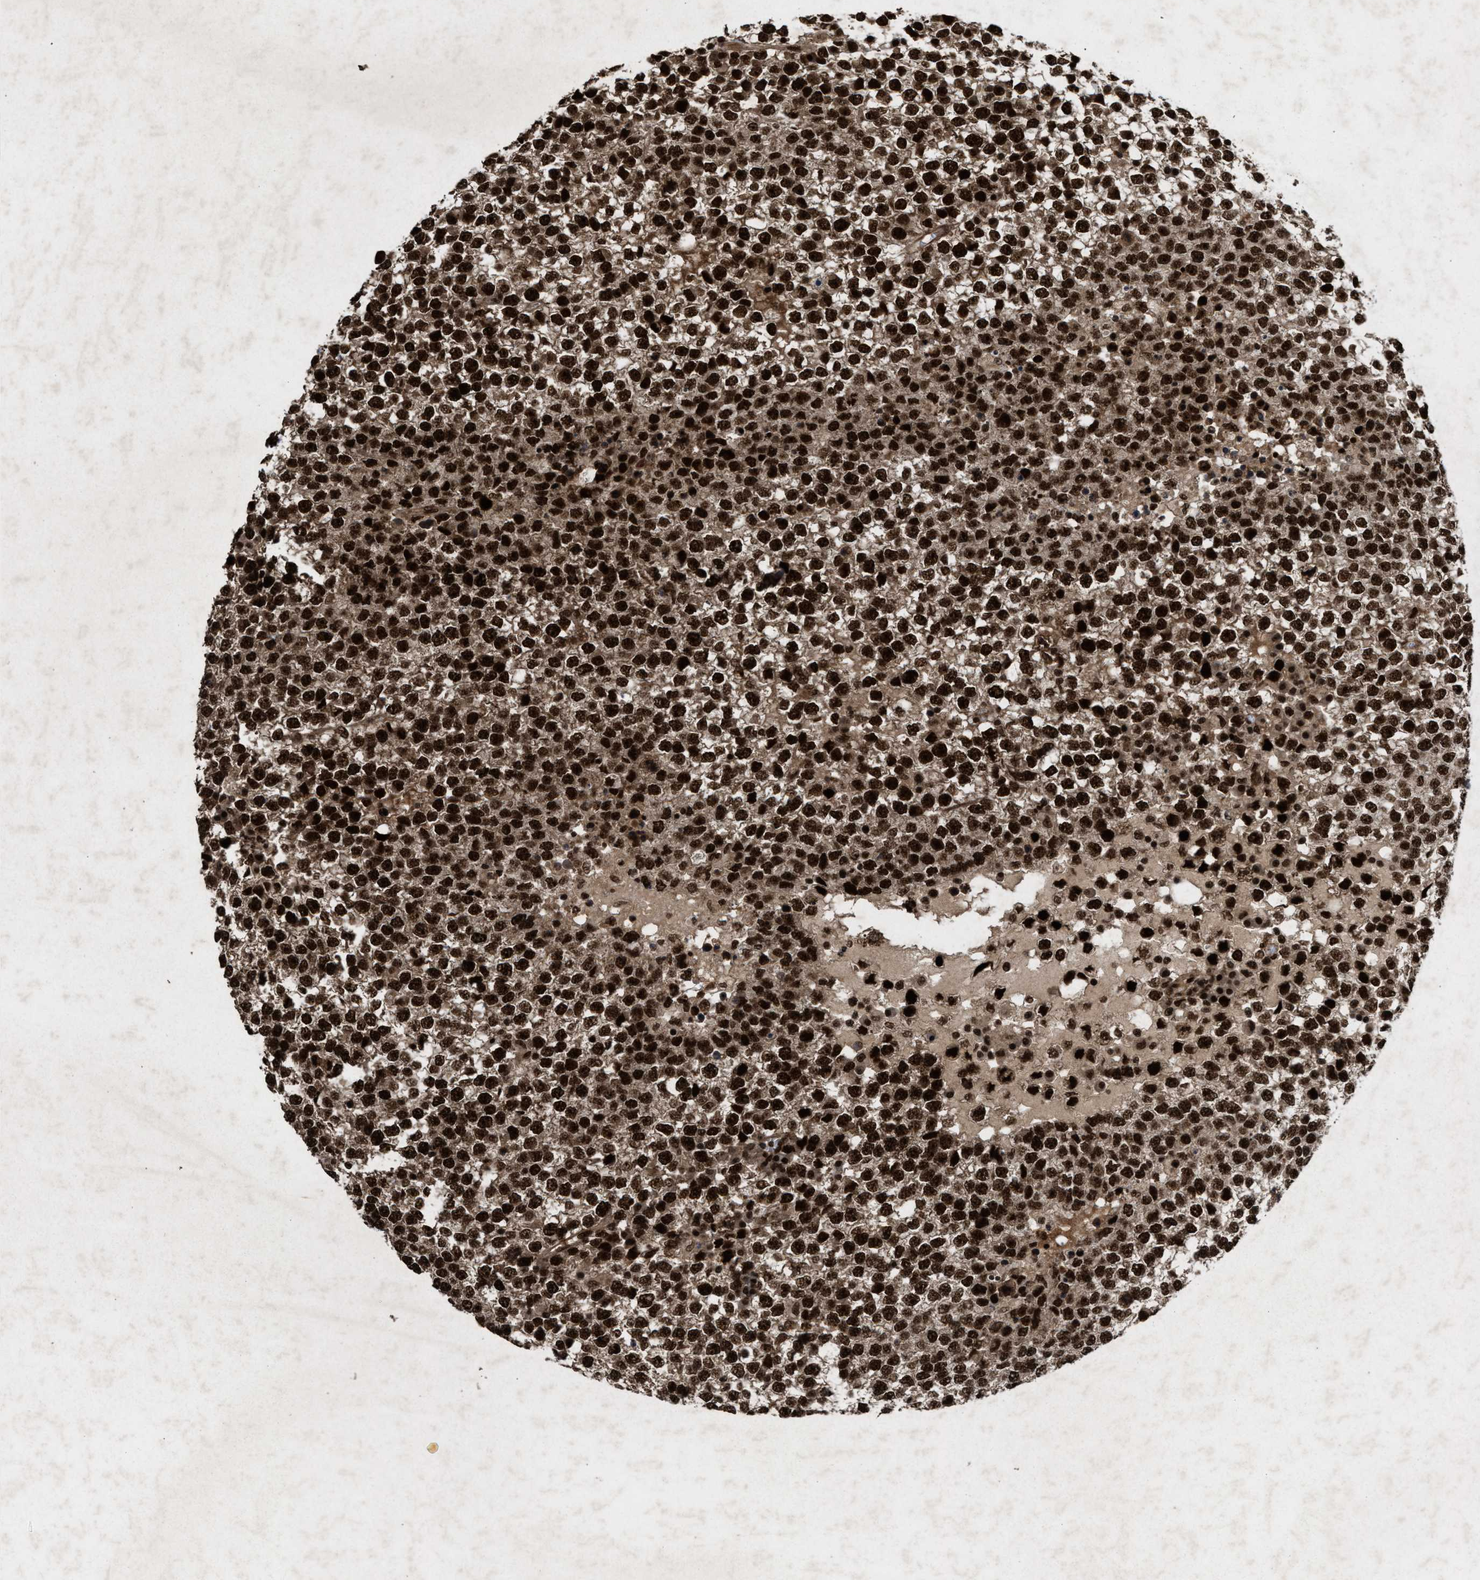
{"staining": {"intensity": "strong", "quantity": ">75%", "location": "nuclear"}, "tissue": "testis cancer", "cell_type": "Tumor cells", "image_type": "cancer", "snomed": [{"axis": "morphology", "description": "Seminoma, NOS"}, {"axis": "topography", "description": "Testis"}], "caption": "A brown stain labels strong nuclear positivity of a protein in human seminoma (testis) tumor cells.", "gene": "WIZ", "patient": {"sex": "male", "age": 65}}